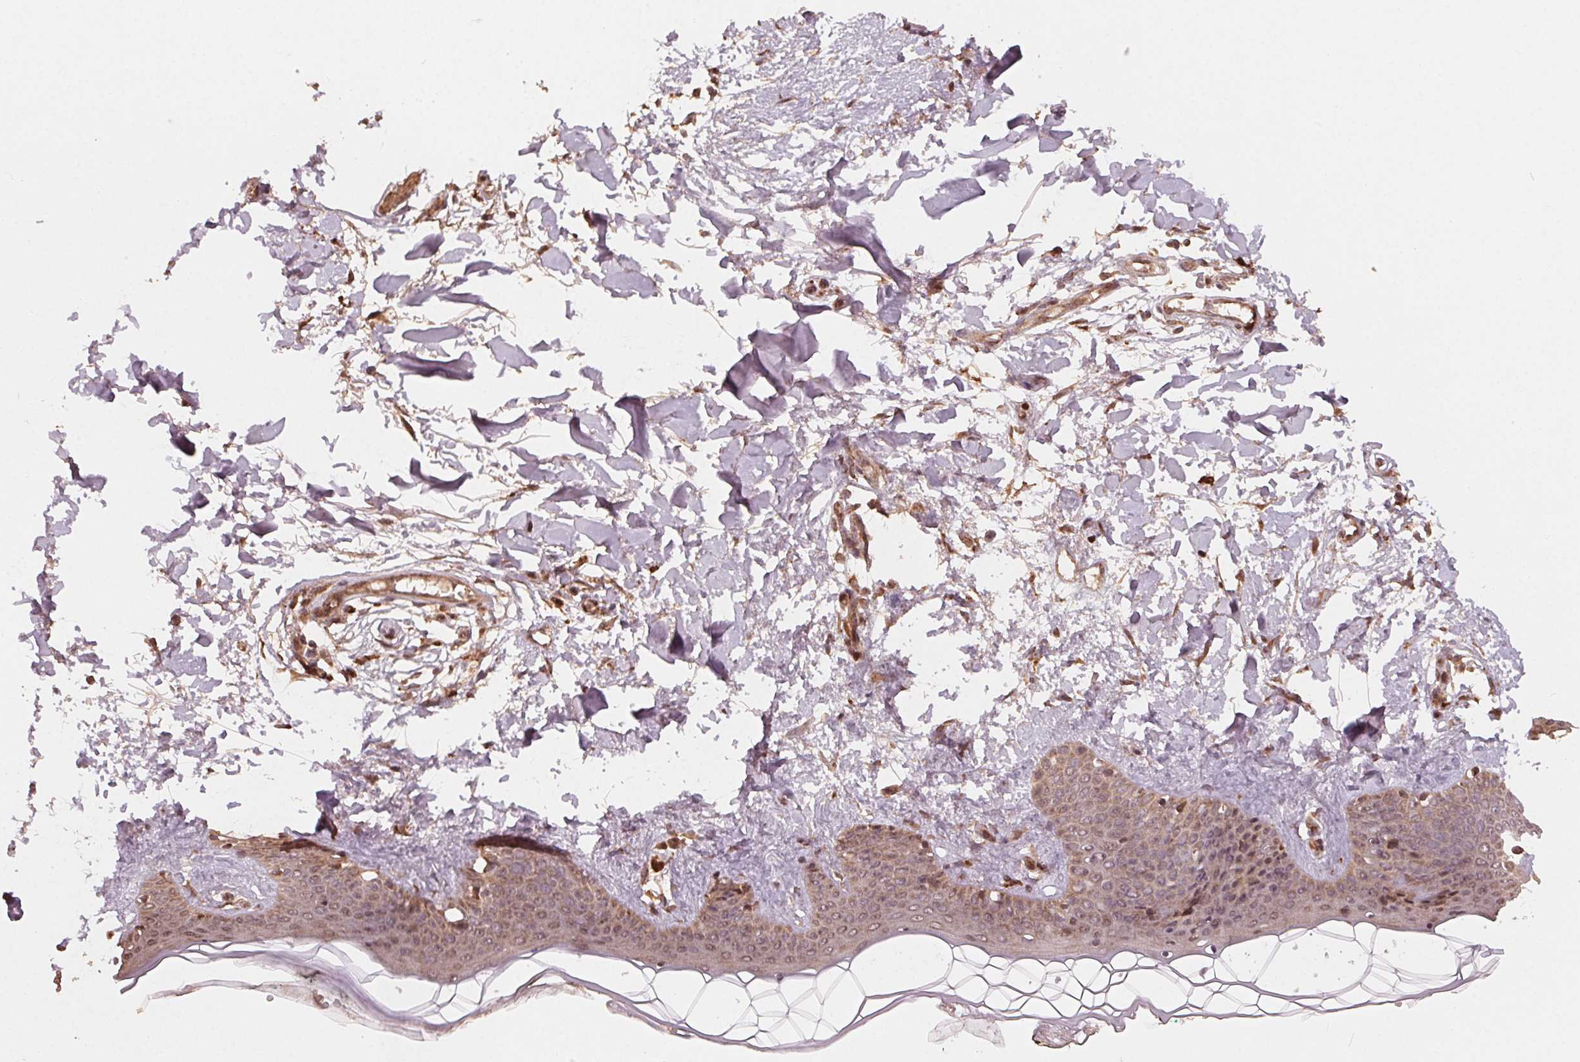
{"staining": {"intensity": "moderate", "quantity": ">75%", "location": "cytoplasmic/membranous,nuclear"}, "tissue": "skin", "cell_type": "Fibroblasts", "image_type": "normal", "snomed": [{"axis": "morphology", "description": "Normal tissue, NOS"}, {"axis": "topography", "description": "Skin"}], "caption": "High-power microscopy captured an IHC micrograph of normal skin, revealing moderate cytoplasmic/membranous,nuclear expression in approximately >75% of fibroblasts.", "gene": "WBP2", "patient": {"sex": "female", "age": 34}}